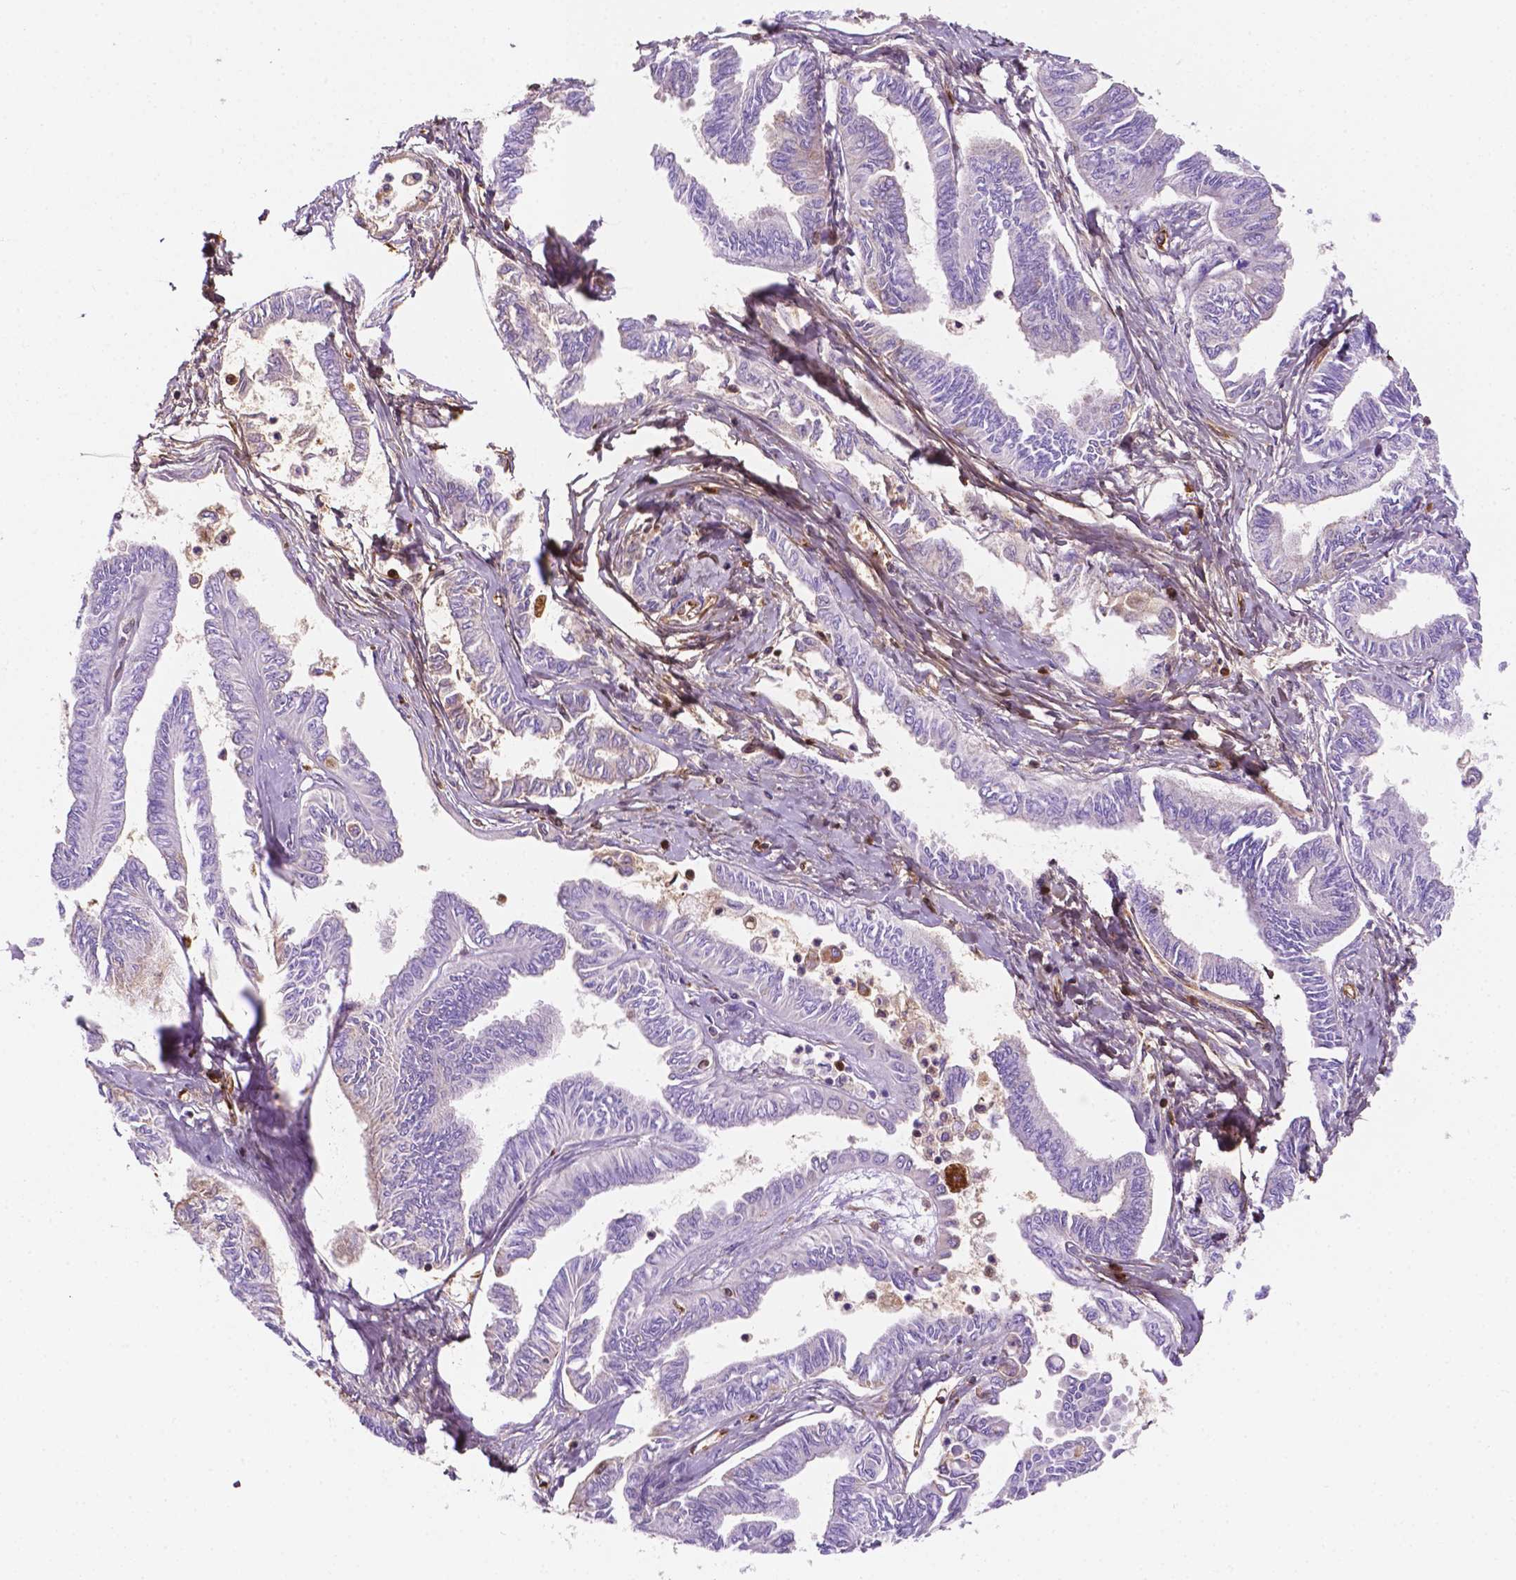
{"staining": {"intensity": "negative", "quantity": "none", "location": "none"}, "tissue": "ovarian cancer", "cell_type": "Tumor cells", "image_type": "cancer", "snomed": [{"axis": "morphology", "description": "Carcinoma, endometroid"}, {"axis": "topography", "description": "Ovary"}], "caption": "An IHC histopathology image of ovarian cancer (endometroid carcinoma) is shown. There is no staining in tumor cells of ovarian cancer (endometroid carcinoma).", "gene": "DCN", "patient": {"sex": "female", "age": 70}}